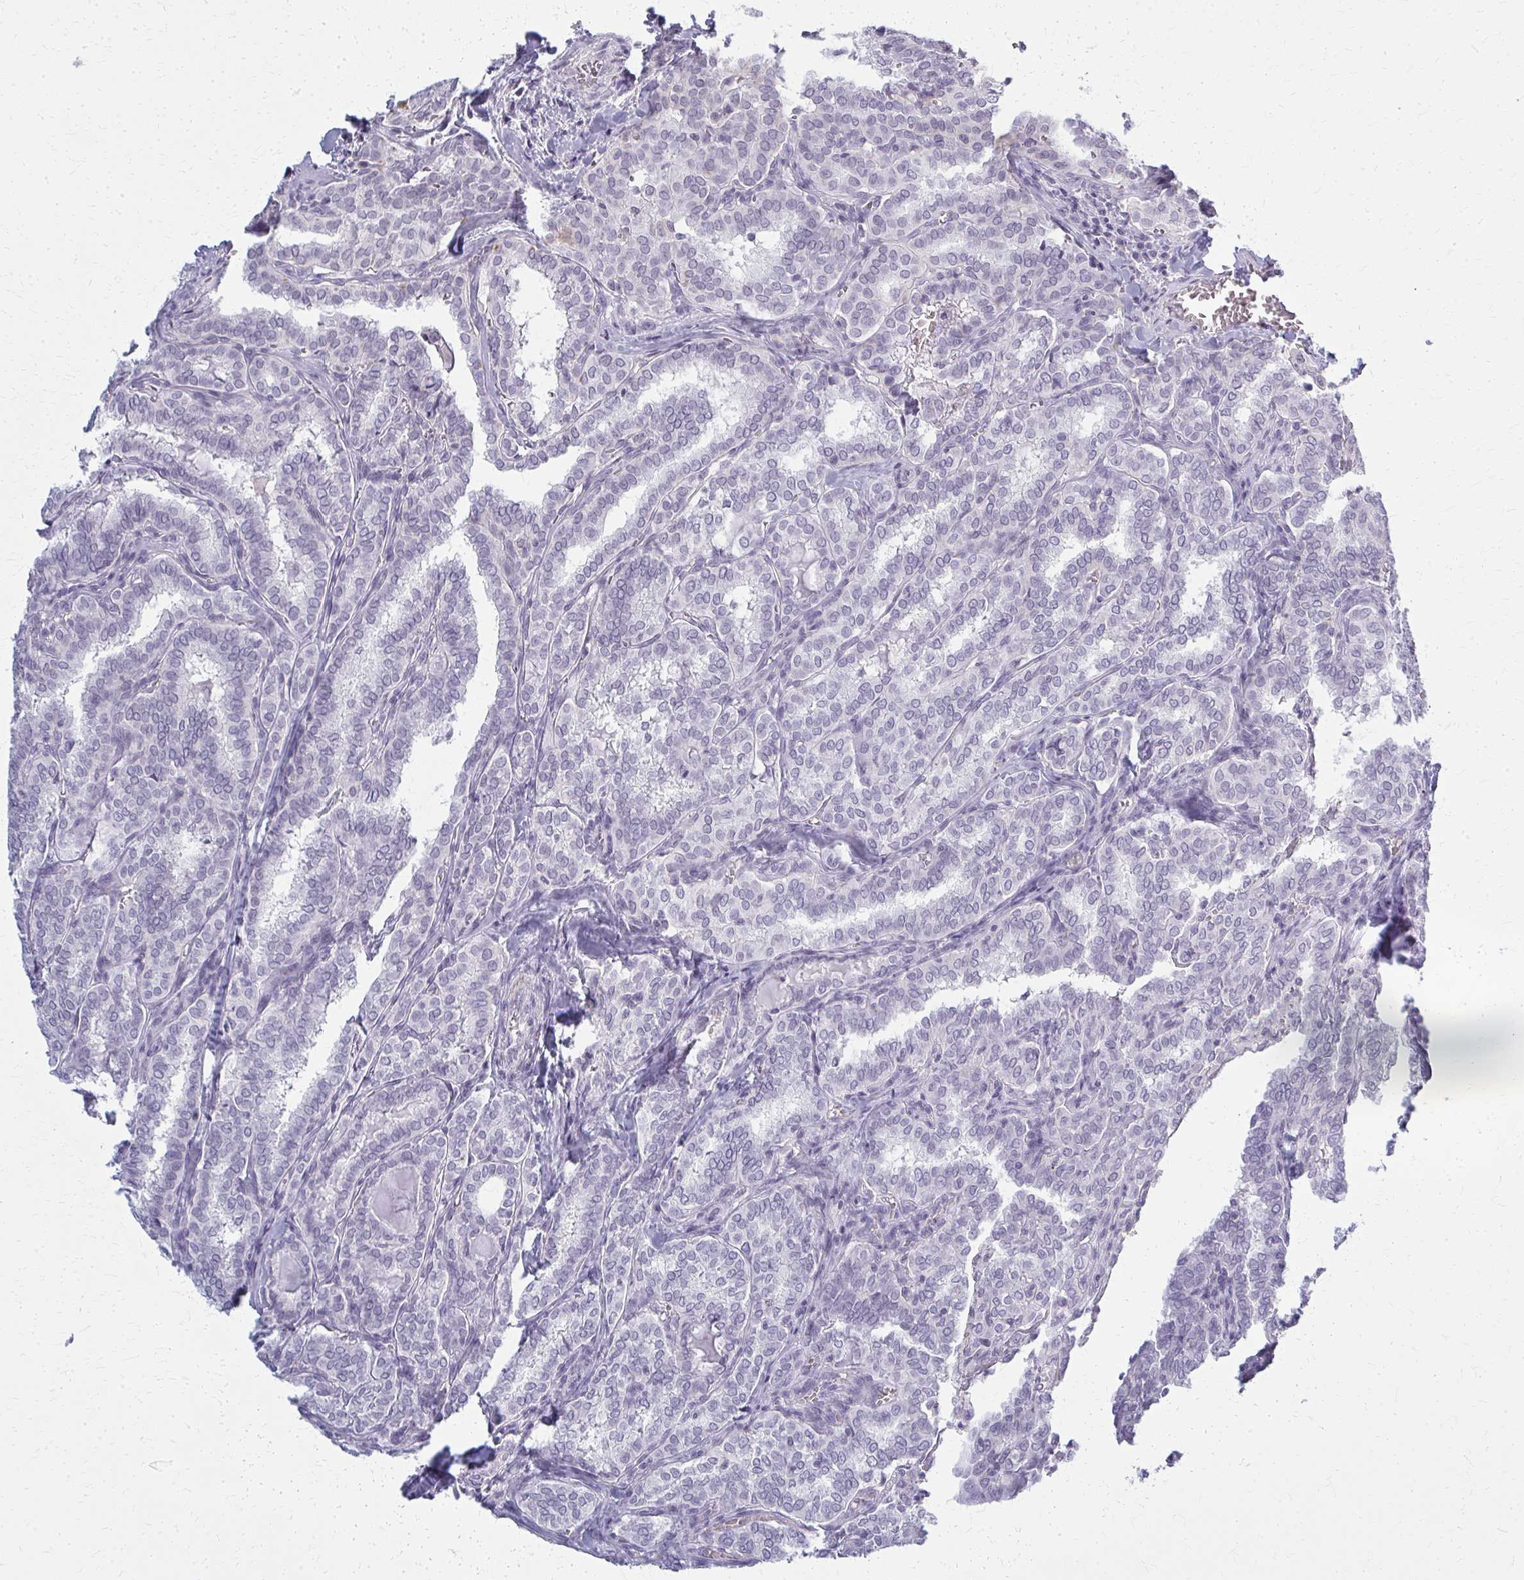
{"staining": {"intensity": "negative", "quantity": "none", "location": "none"}, "tissue": "thyroid cancer", "cell_type": "Tumor cells", "image_type": "cancer", "snomed": [{"axis": "morphology", "description": "Papillary adenocarcinoma, NOS"}, {"axis": "topography", "description": "Thyroid gland"}], "caption": "A high-resolution photomicrograph shows immunohistochemistry staining of thyroid cancer, which exhibits no significant staining in tumor cells. (Brightfield microscopy of DAB immunohistochemistry (IHC) at high magnification).", "gene": "CASQ2", "patient": {"sex": "female", "age": 30}}